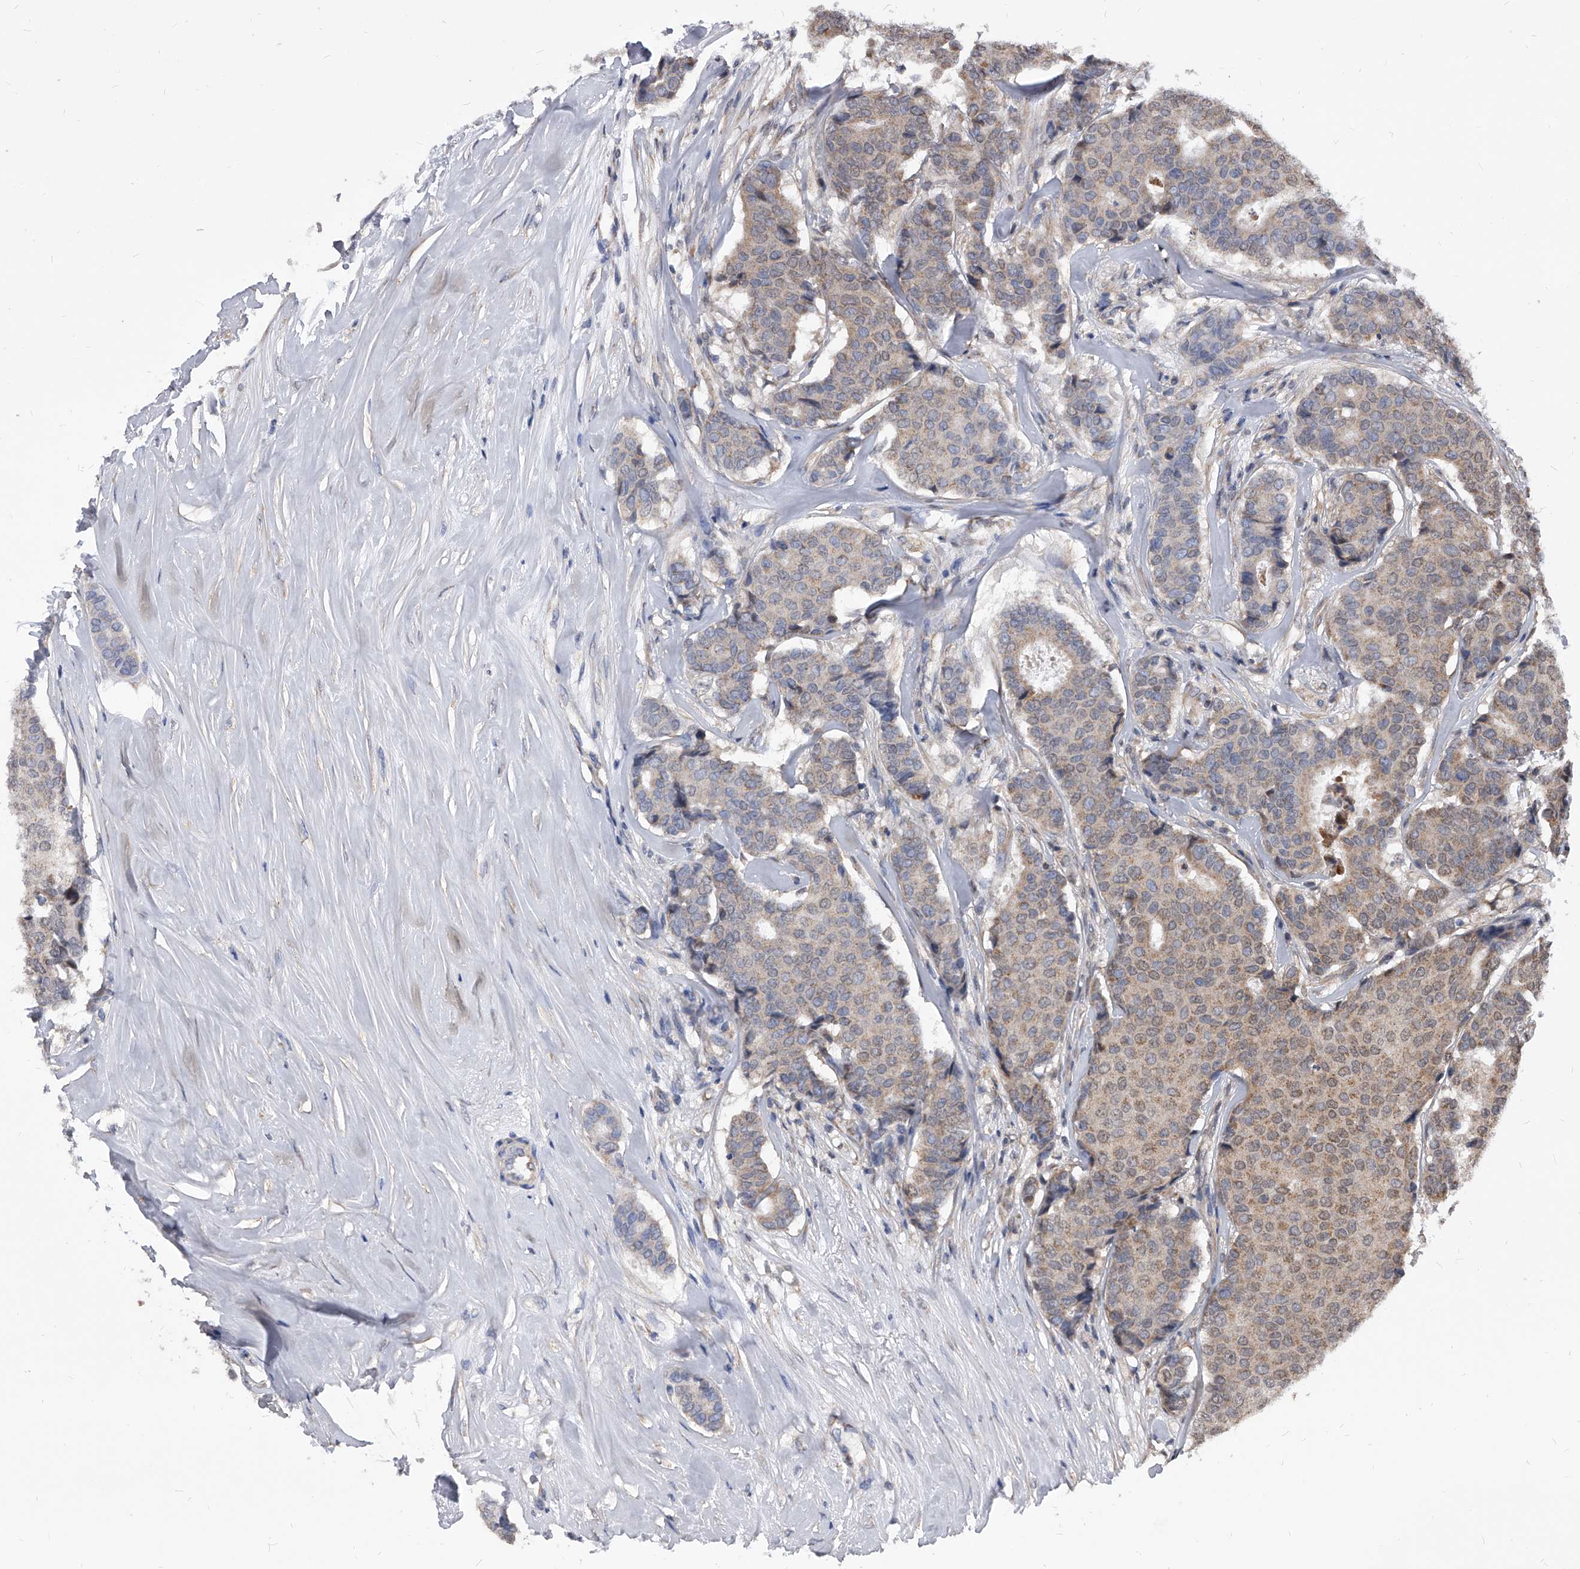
{"staining": {"intensity": "weak", "quantity": ">75%", "location": "cytoplasmic/membranous,nuclear"}, "tissue": "breast cancer", "cell_type": "Tumor cells", "image_type": "cancer", "snomed": [{"axis": "morphology", "description": "Duct carcinoma"}, {"axis": "topography", "description": "Breast"}], "caption": "A brown stain labels weak cytoplasmic/membranous and nuclear positivity of a protein in human breast cancer tumor cells.", "gene": "DUSP22", "patient": {"sex": "female", "age": 75}}